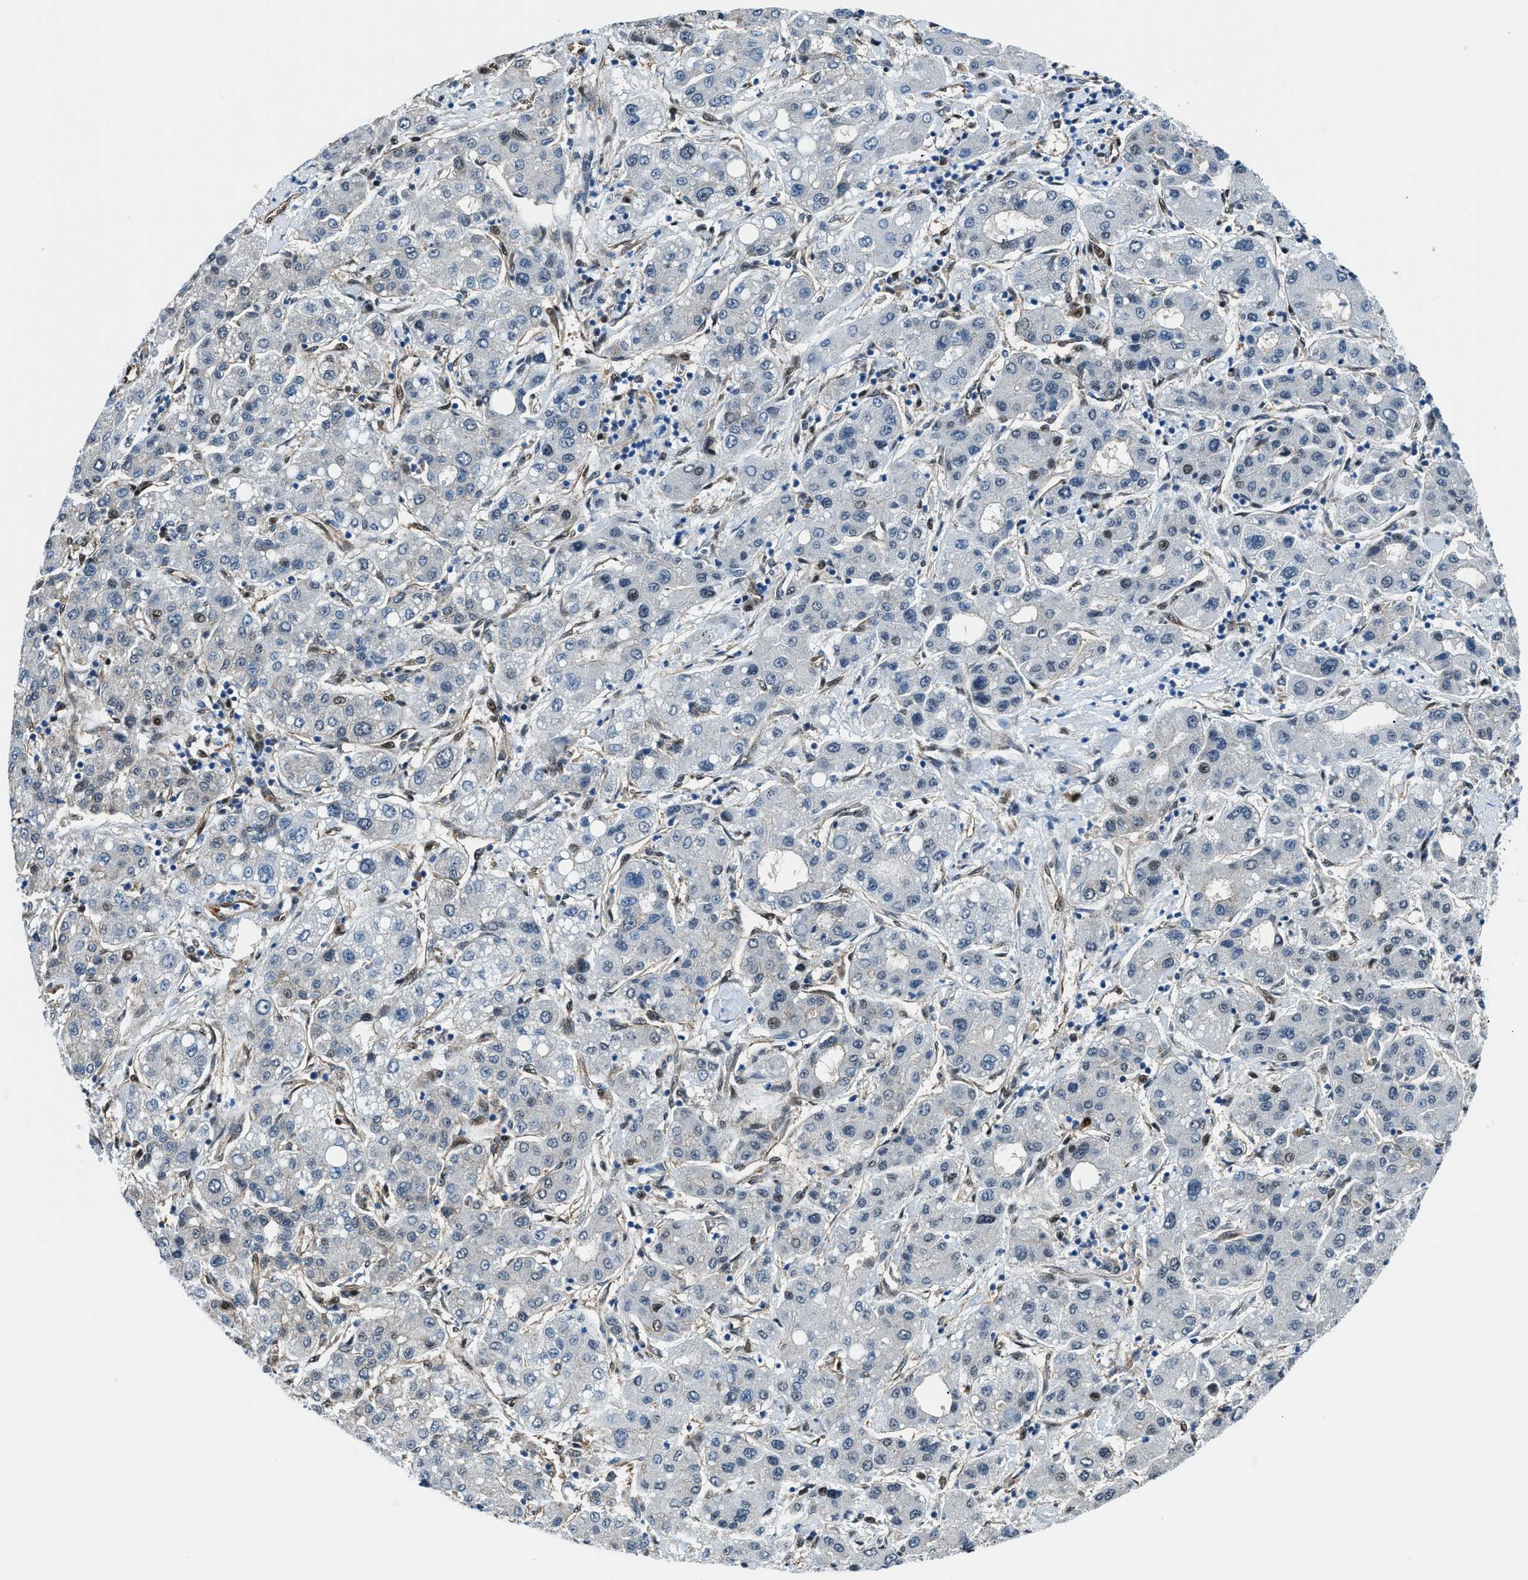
{"staining": {"intensity": "negative", "quantity": "none", "location": "none"}, "tissue": "liver cancer", "cell_type": "Tumor cells", "image_type": "cancer", "snomed": [{"axis": "morphology", "description": "Carcinoma, Hepatocellular, NOS"}, {"axis": "topography", "description": "Liver"}], "caption": "An immunohistochemistry (IHC) photomicrograph of liver hepatocellular carcinoma is shown. There is no staining in tumor cells of liver hepatocellular carcinoma.", "gene": "YWHAE", "patient": {"sex": "male", "age": 65}}